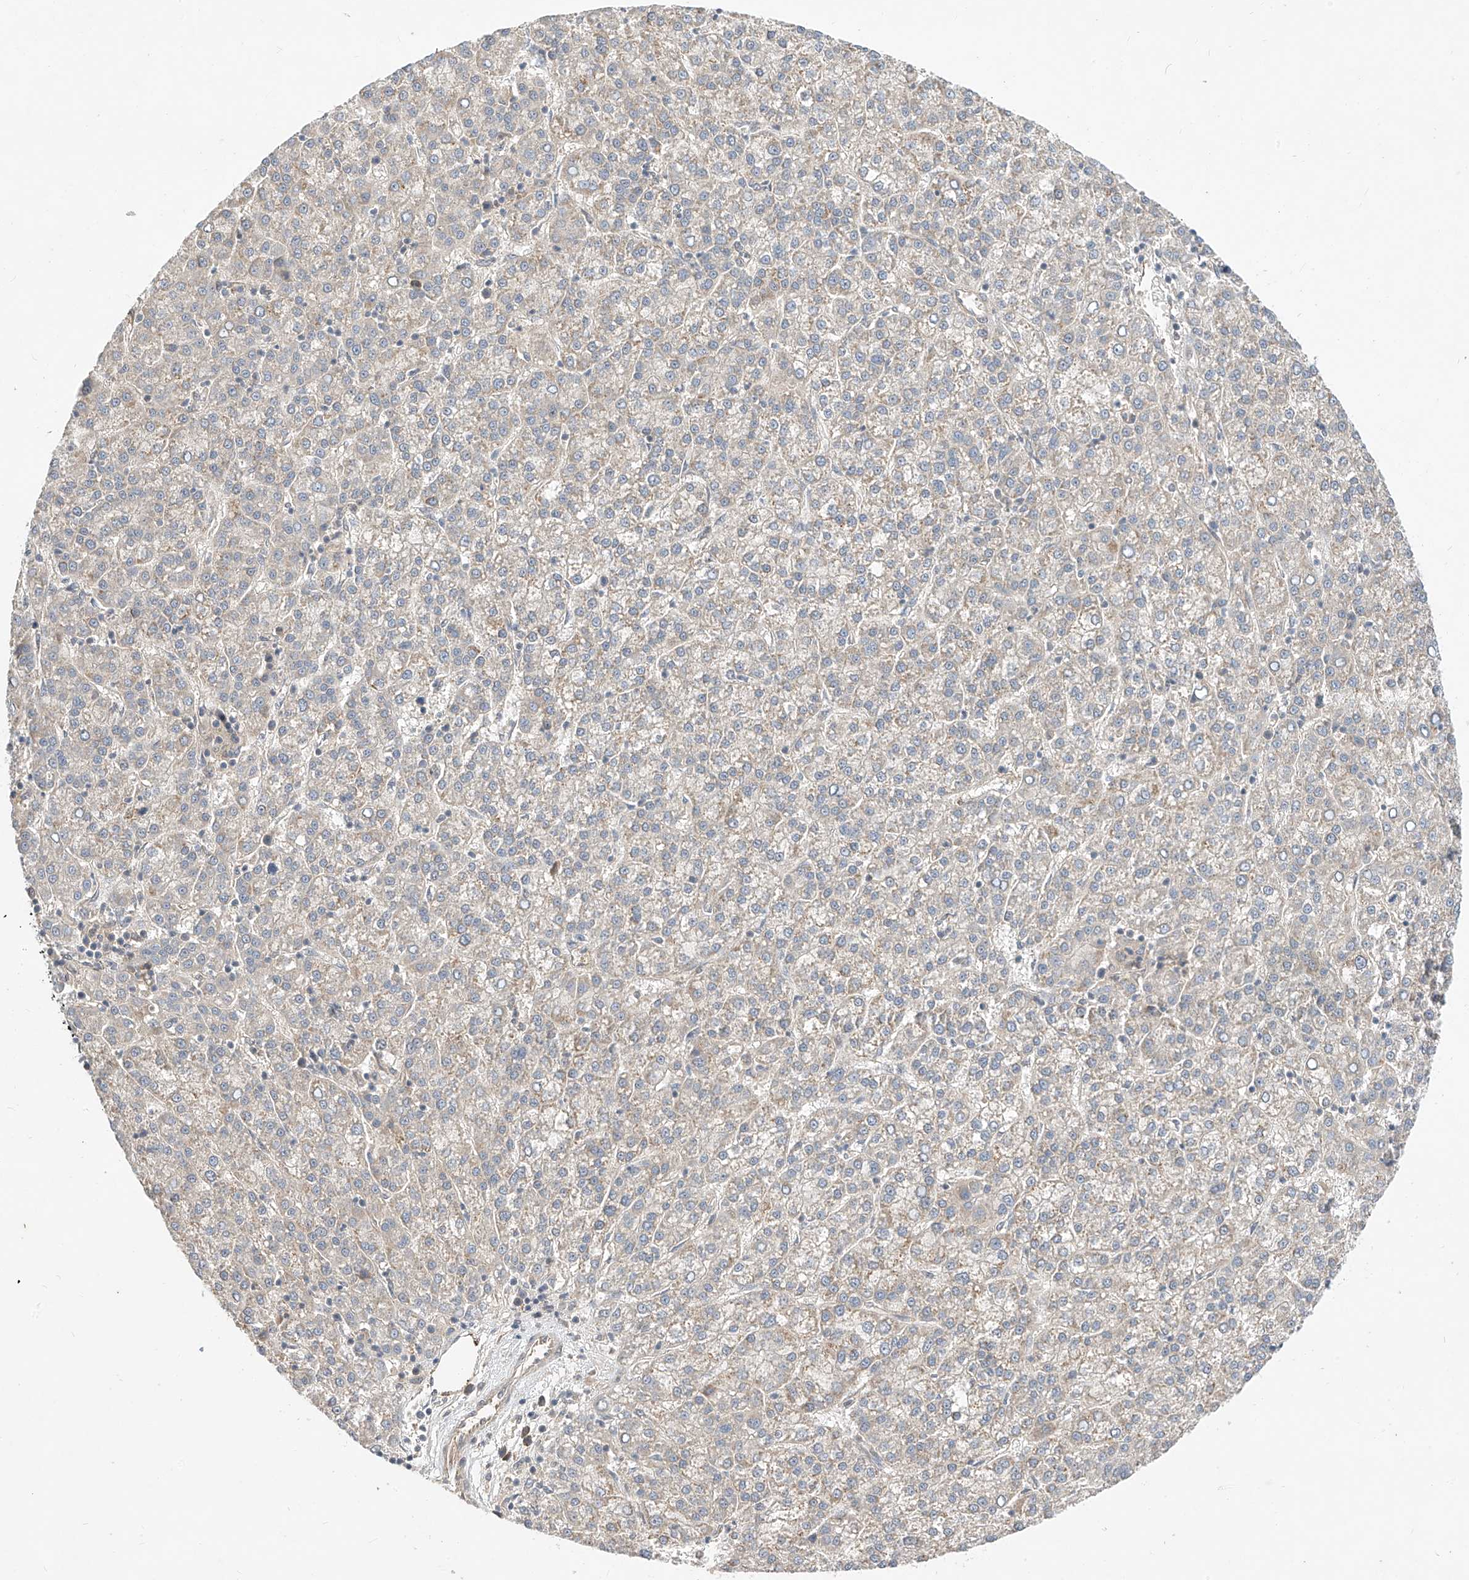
{"staining": {"intensity": "weak", "quantity": "<25%", "location": "cytoplasmic/membranous"}, "tissue": "liver cancer", "cell_type": "Tumor cells", "image_type": "cancer", "snomed": [{"axis": "morphology", "description": "Carcinoma, Hepatocellular, NOS"}, {"axis": "topography", "description": "Liver"}], "caption": "Image shows no protein staining in tumor cells of hepatocellular carcinoma (liver) tissue. The staining was performed using DAB to visualize the protein expression in brown, while the nuclei were stained in blue with hematoxylin (Magnification: 20x).", "gene": "MRTFA", "patient": {"sex": "female", "age": 58}}